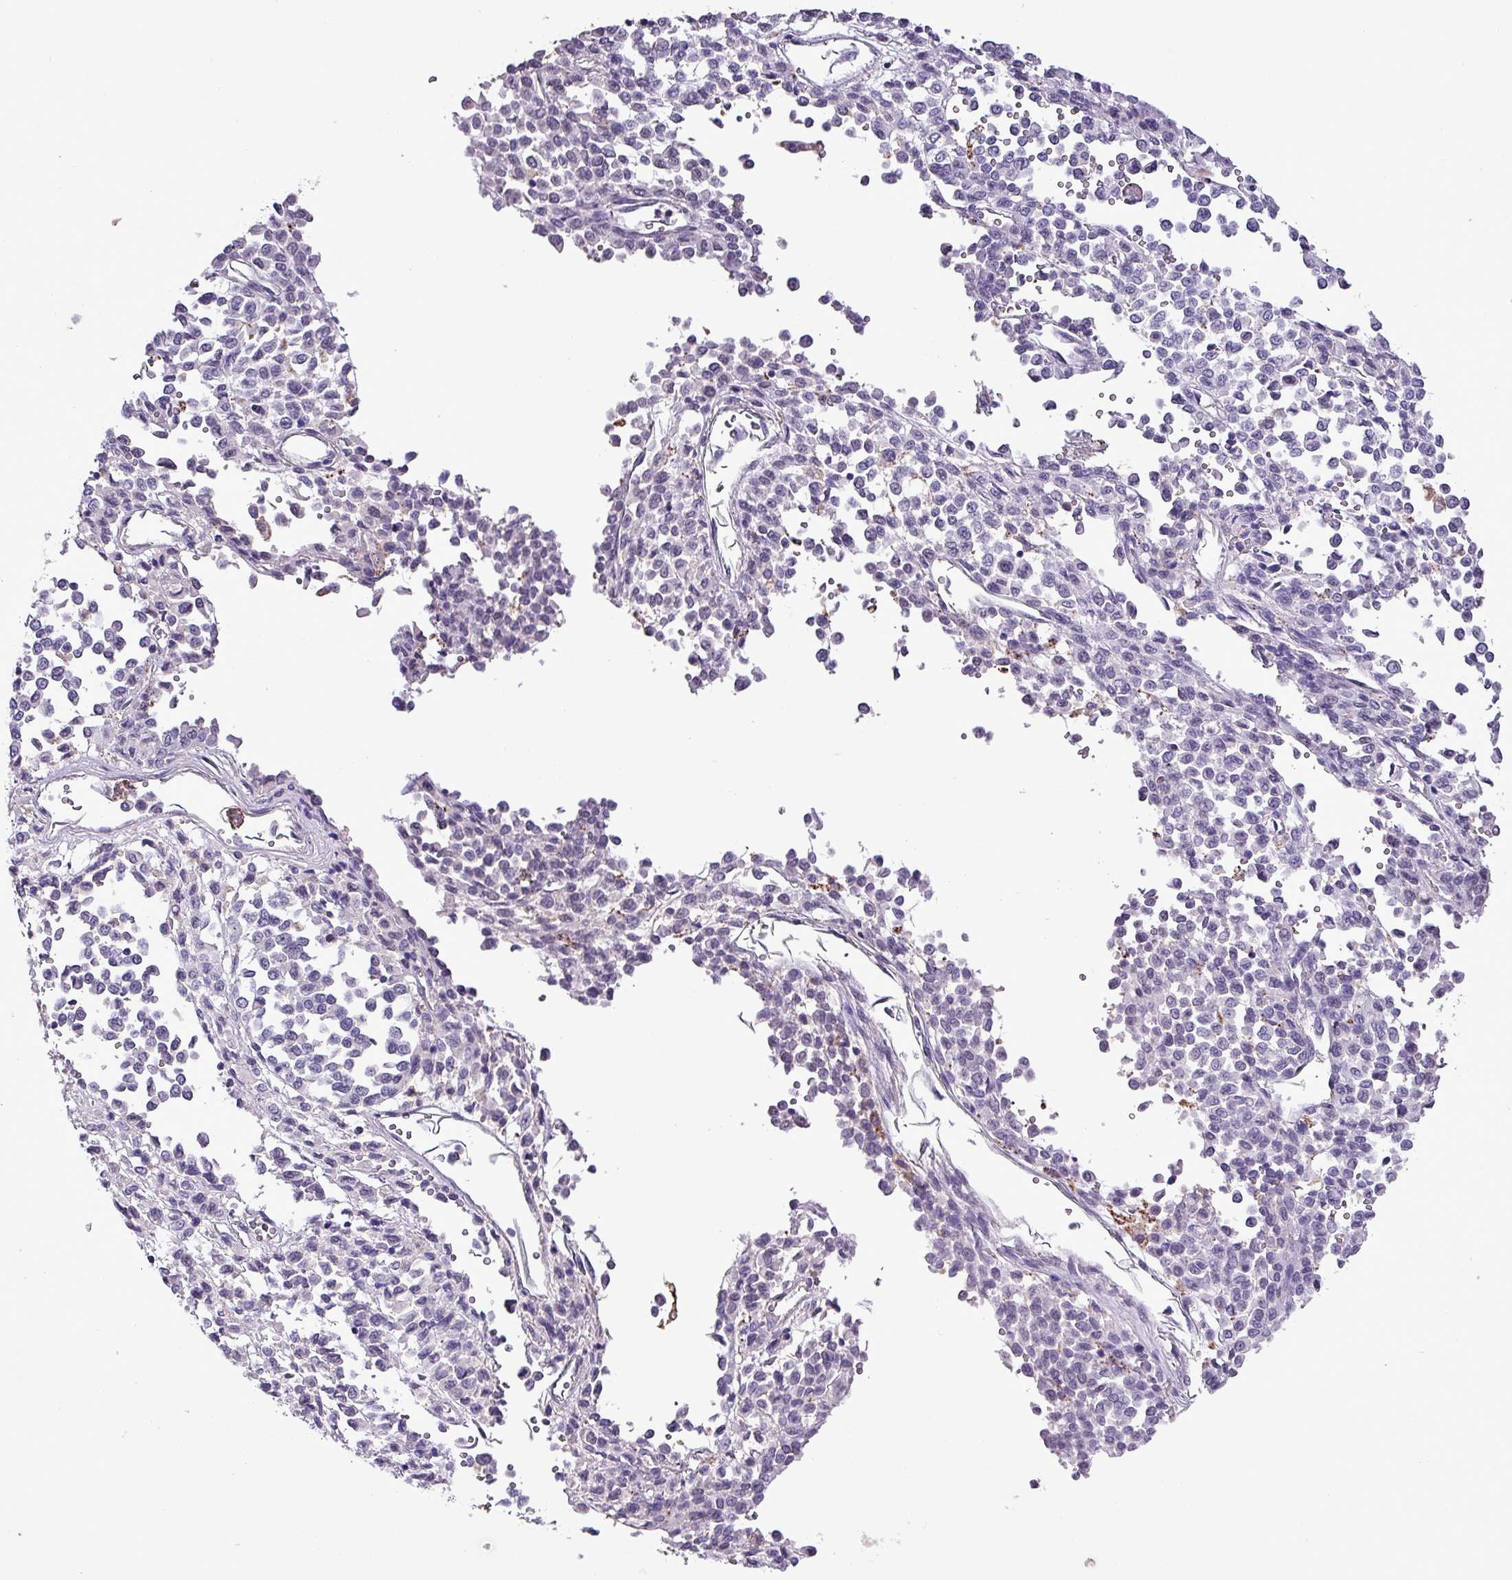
{"staining": {"intensity": "negative", "quantity": "none", "location": "none"}, "tissue": "melanoma", "cell_type": "Tumor cells", "image_type": "cancer", "snomed": [{"axis": "morphology", "description": "Malignant melanoma, Metastatic site"}, {"axis": "topography", "description": "Pancreas"}], "caption": "The IHC micrograph has no significant expression in tumor cells of malignant melanoma (metastatic site) tissue.", "gene": "HP", "patient": {"sex": "female", "age": 30}}